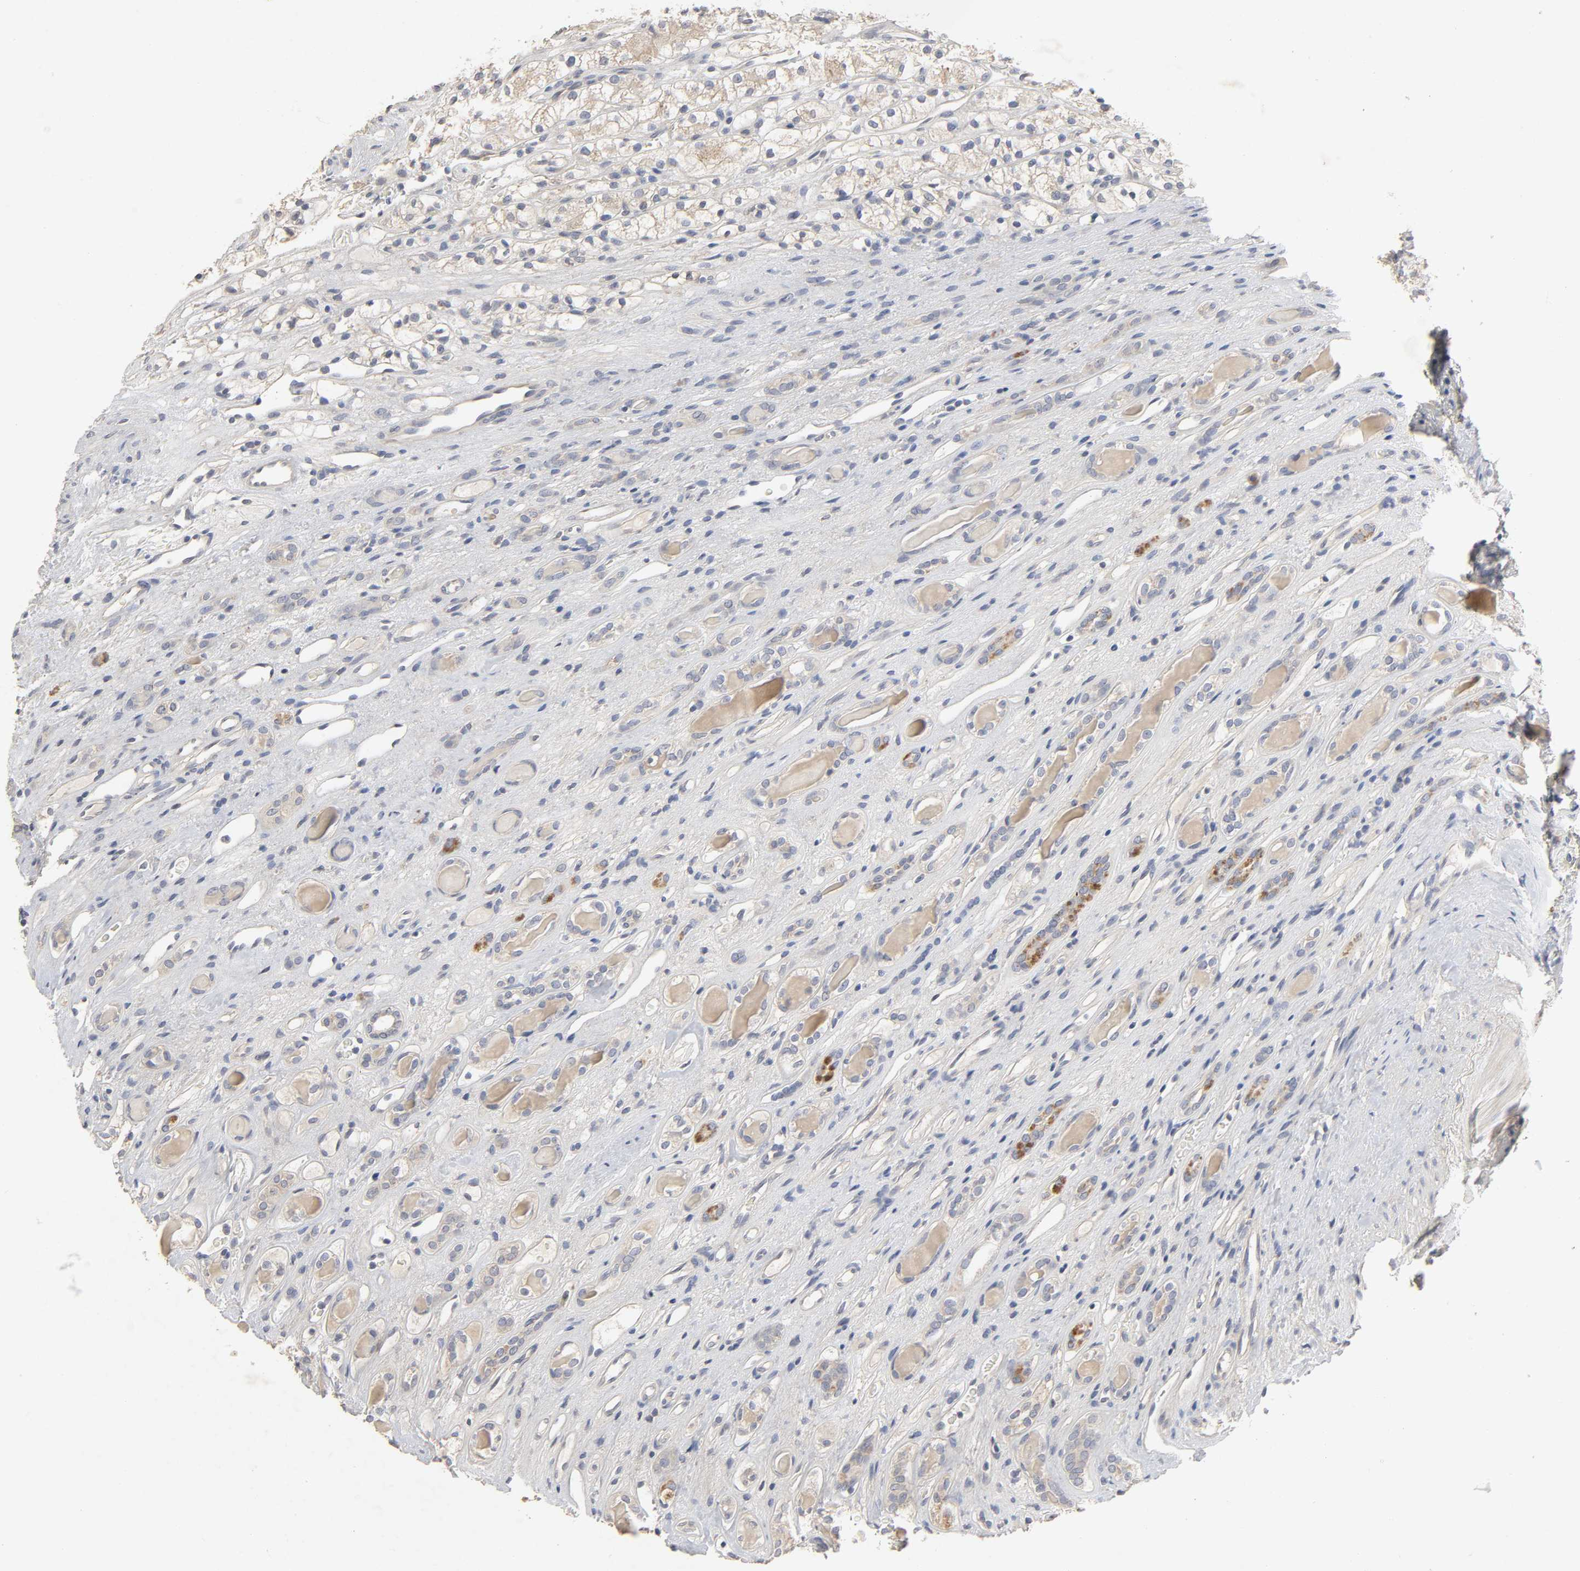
{"staining": {"intensity": "weak", "quantity": "<25%", "location": "cytoplasmic/membranous"}, "tissue": "renal cancer", "cell_type": "Tumor cells", "image_type": "cancer", "snomed": [{"axis": "morphology", "description": "Adenocarcinoma, NOS"}, {"axis": "topography", "description": "Kidney"}], "caption": "Tumor cells show no significant expression in renal cancer (adenocarcinoma).", "gene": "SLC10A2", "patient": {"sex": "female", "age": 60}}